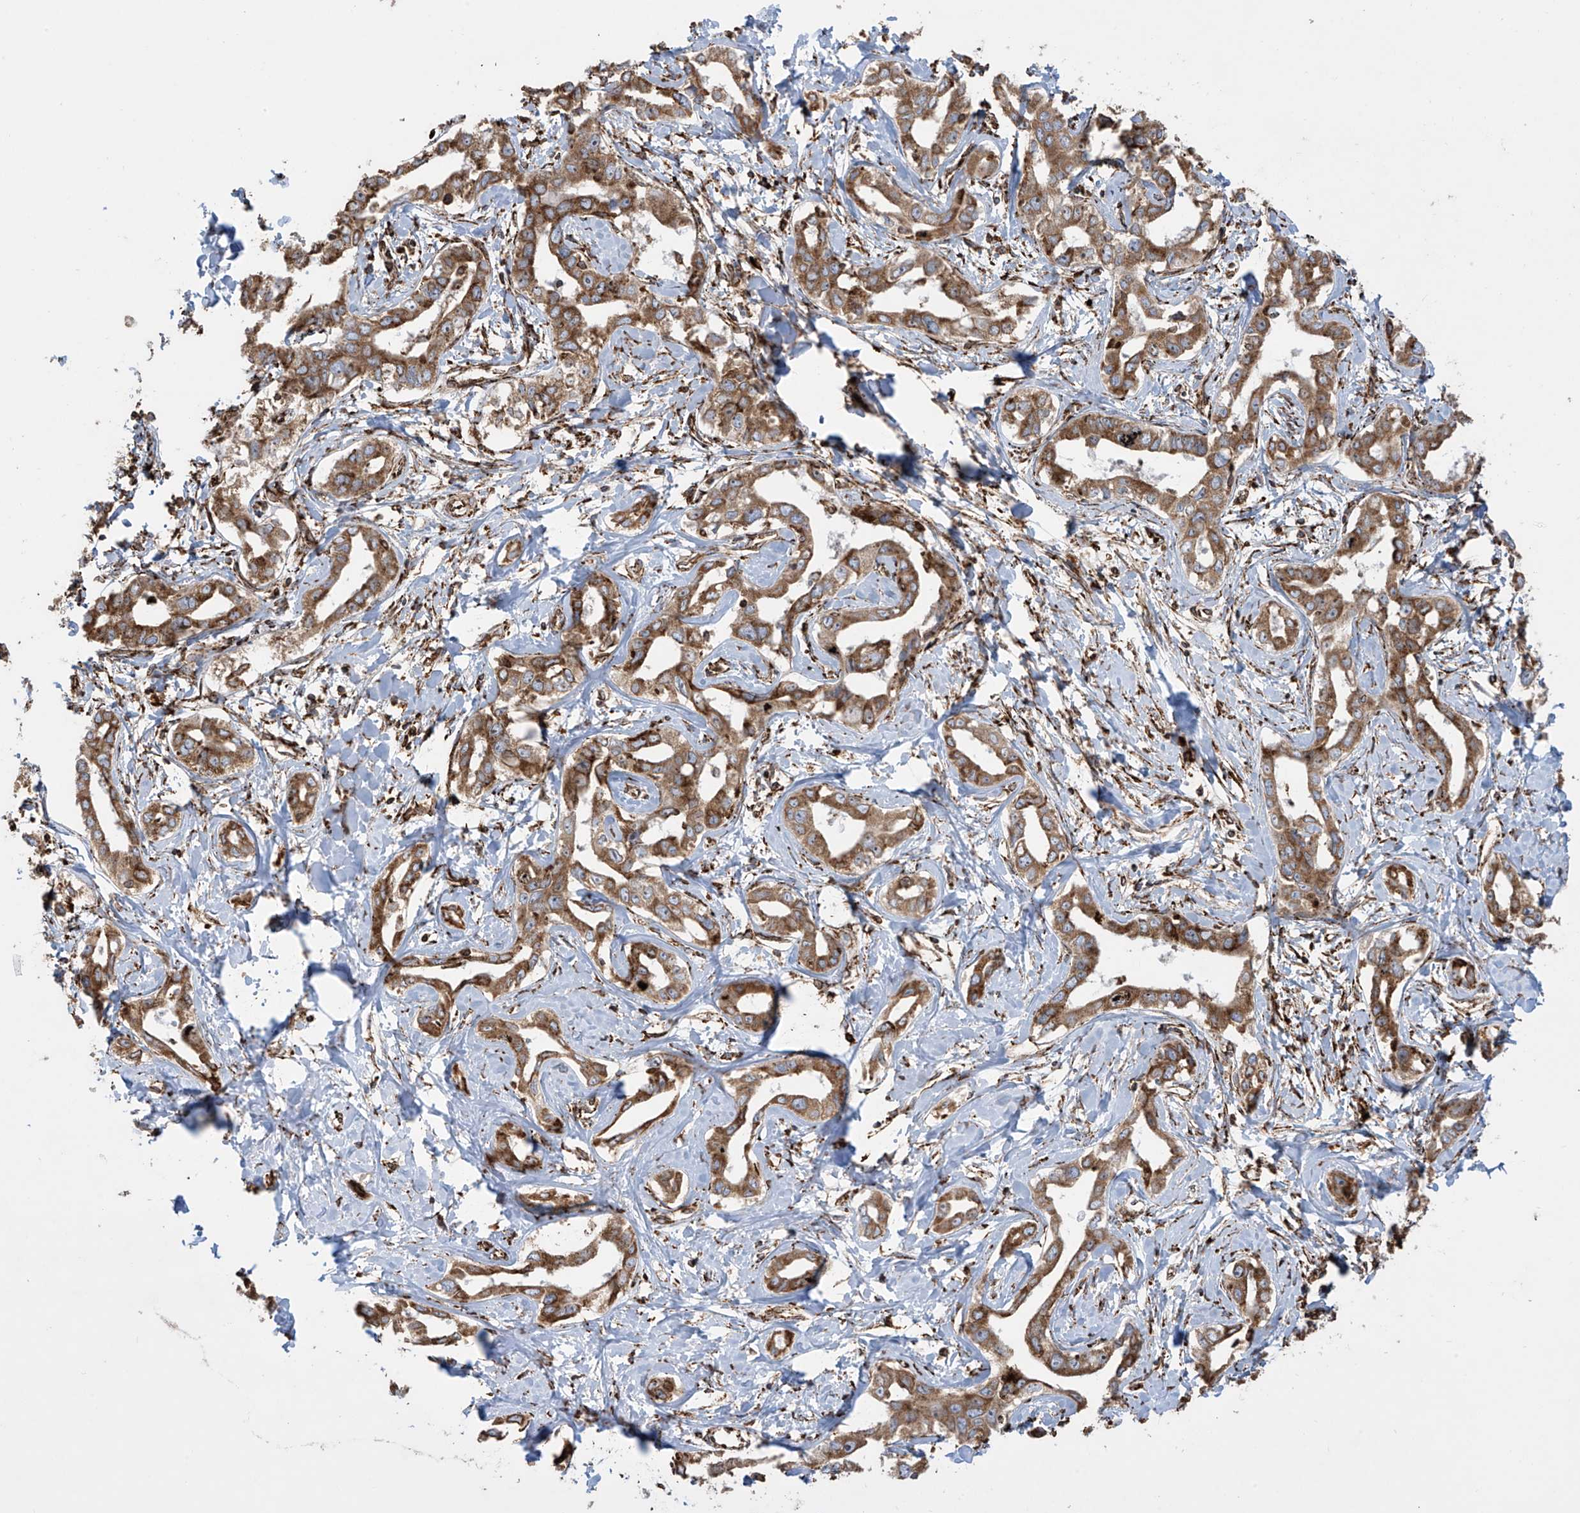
{"staining": {"intensity": "moderate", "quantity": ">75%", "location": "cytoplasmic/membranous"}, "tissue": "liver cancer", "cell_type": "Tumor cells", "image_type": "cancer", "snomed": [{"axis": "morphology", "description": "Cholangiocarcinoma"}, {"axis": "topography", "description": "Liver"}], "caption": "Protein positivity by immunohistochemistry (IHC) exhibits moderate cytoplasmic/membranous expression in approximately >75% of tumor cells in liver cancer (cholangiocarcinoma). (DAB = brown stain, brightfield microscopy at high magnification).", "gene": "MX1", "patient": {"sex": "male", "age": 59}}